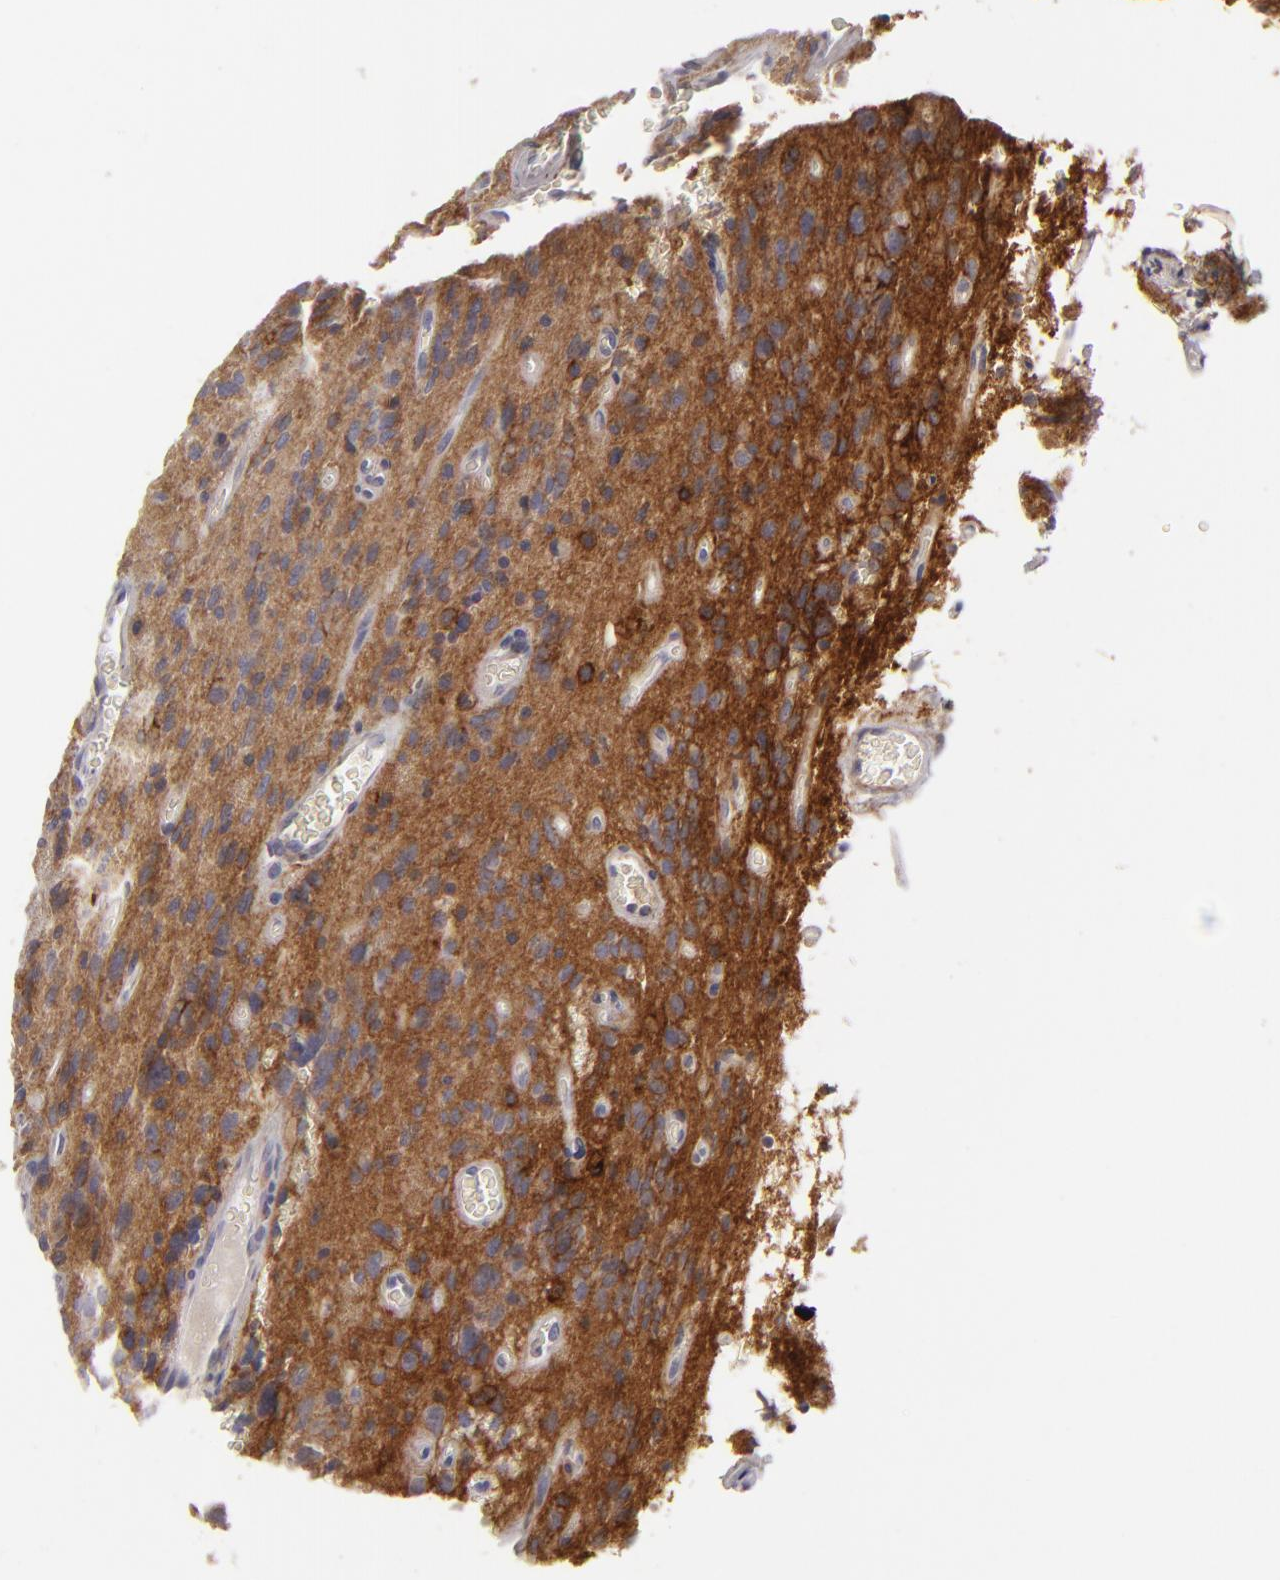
{"staining": {"intensity": "moderate", "quantity": "<25%", "location": "cytoplasmic/membranous"}, "tissue": "glioma", "cell_type": "Tumor cells", "image_type": "cancer", "snomed": [{"axis": "morphology", "description": "Glioma, malignant, Low grade"}, {"axis": "topography", "description": "Brain"}], "caption": "Protein expression analysis of malignant low-grade glioma reveals moderate cytoplasmic/membranous expression in approximately <25% of tumor cells. Using DAB (3,3'-diaminobenzidine) (brown) and hematoxylin (blue) stains, captured at high magnification using brightfield microscopy.", "gene": "ALCAM", "patient": {"sex": "female", "age": 15}}